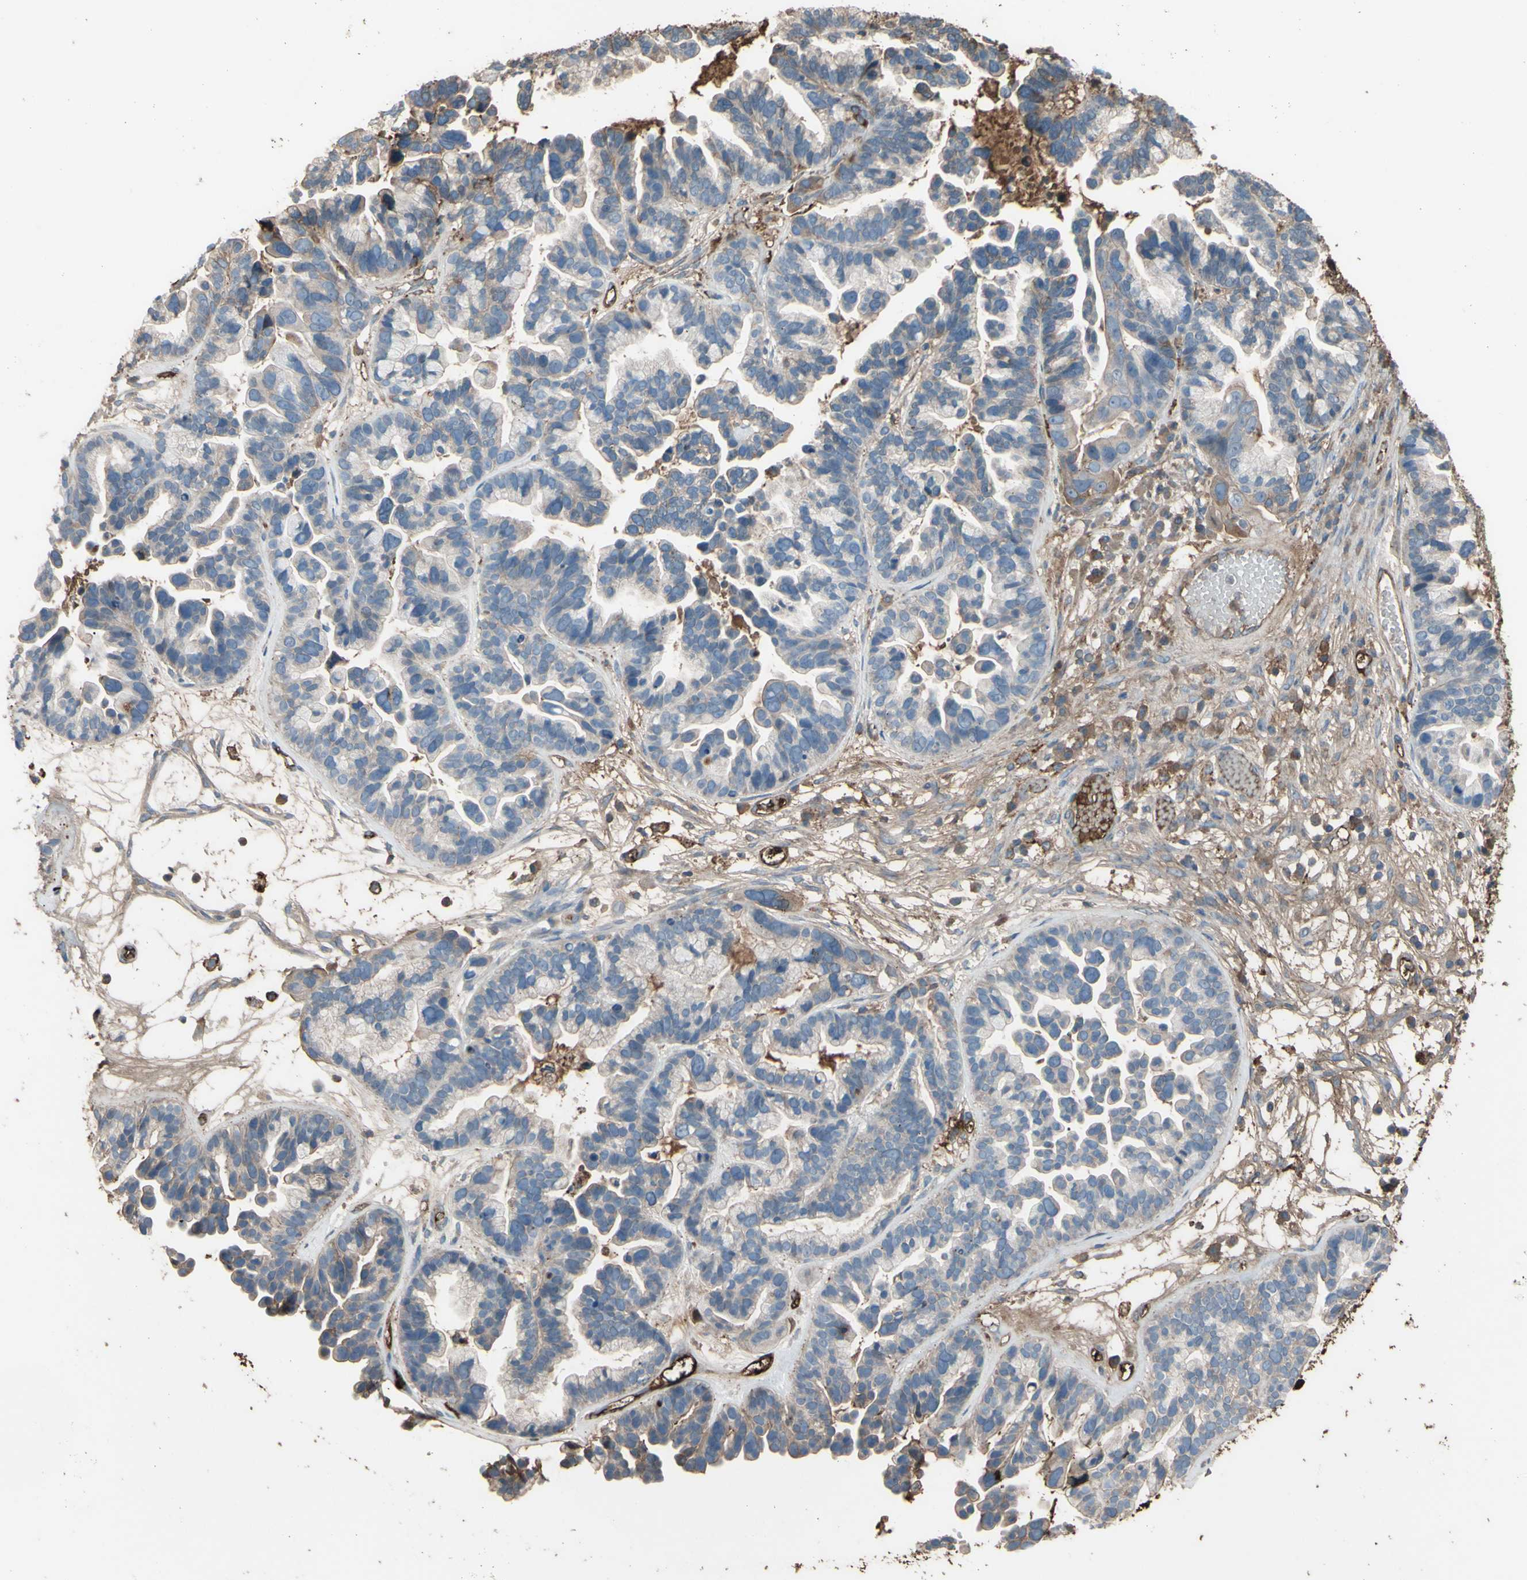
{"staining": {"intensity": "weak", "quantity": "25%-75%", "location": "cytoplasmic/membranous"}, "tissue": "ovarian cancer", "cell_type": "Tumor cells", "image_type": "cancer", "snomed": [{"axis": "morphology", "description": "Cystadenocarcinoma, serous, NOS"}, {"axis": "topography", "description": "Ovary"}], "caption": "Ovarian cancer stained for a protein (brown) reveals weak cytoplasmic/membranous positive positivity in about 25%-75% of tumor cells.", "gene": "PTGDS", "patient": {"sex": "female", "age": 56}}